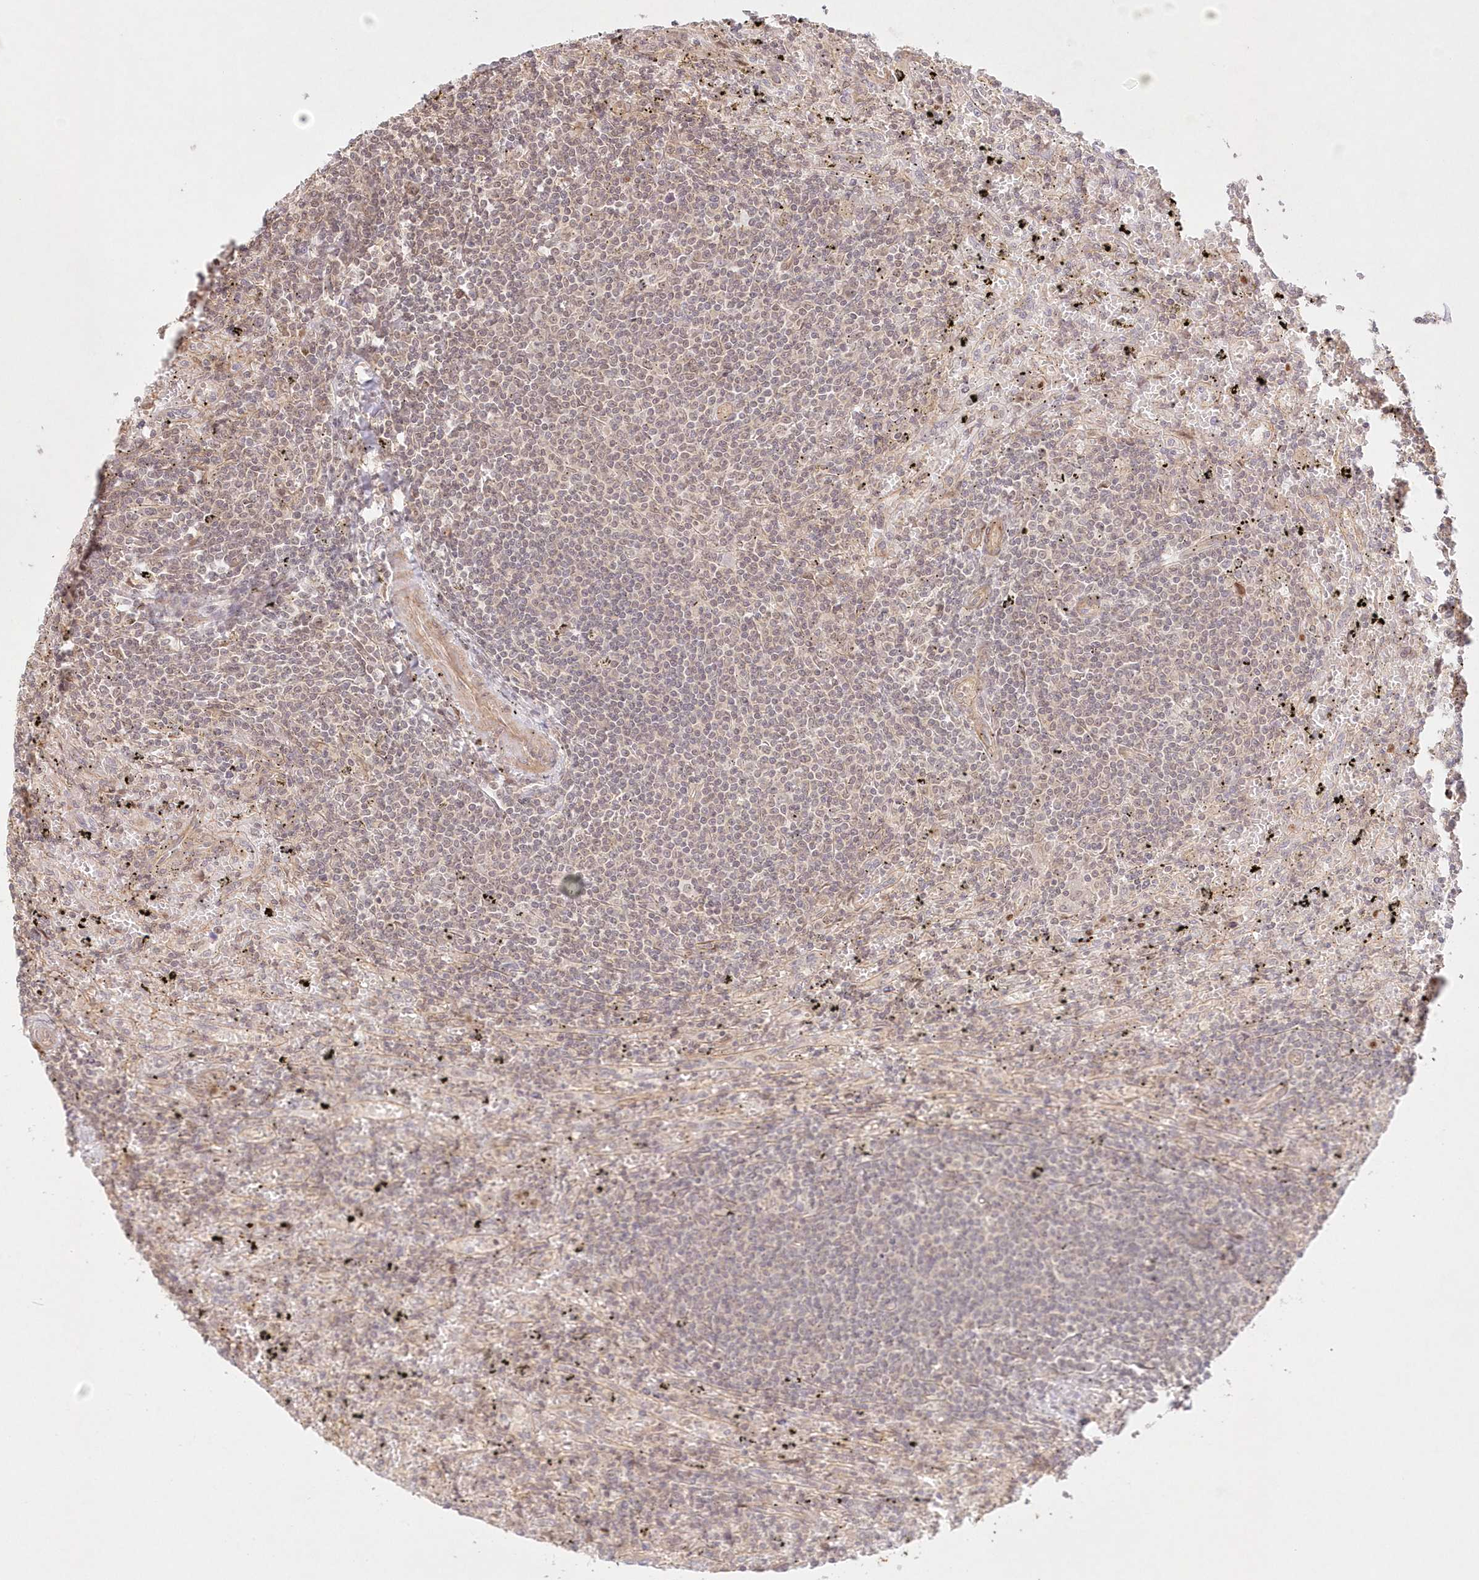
{"staining": {"intensity": "weak", "quantity": "<25%", "location": "nuclear"}, "tissue": "lymphoma", "cell_type": "Tumor cells", "image_type": "cancer", "snomed": [{"axis": "morphology", "description": "Malignant lymphoma, non-Hodgkin's type, Low grade"}, {"axis": "topography", "description": "Spleen"}], "caption": "Immunohistochemical staining of malignant lymphoma, non-Hodgkin's type (low-grade) exhibits no significant positivity in tumor cells. (DAB immunohistochemistry with hematoxylin counter stain).", "gene": "KIAA0232", "patient": {"sex": "male", "age": 76}}